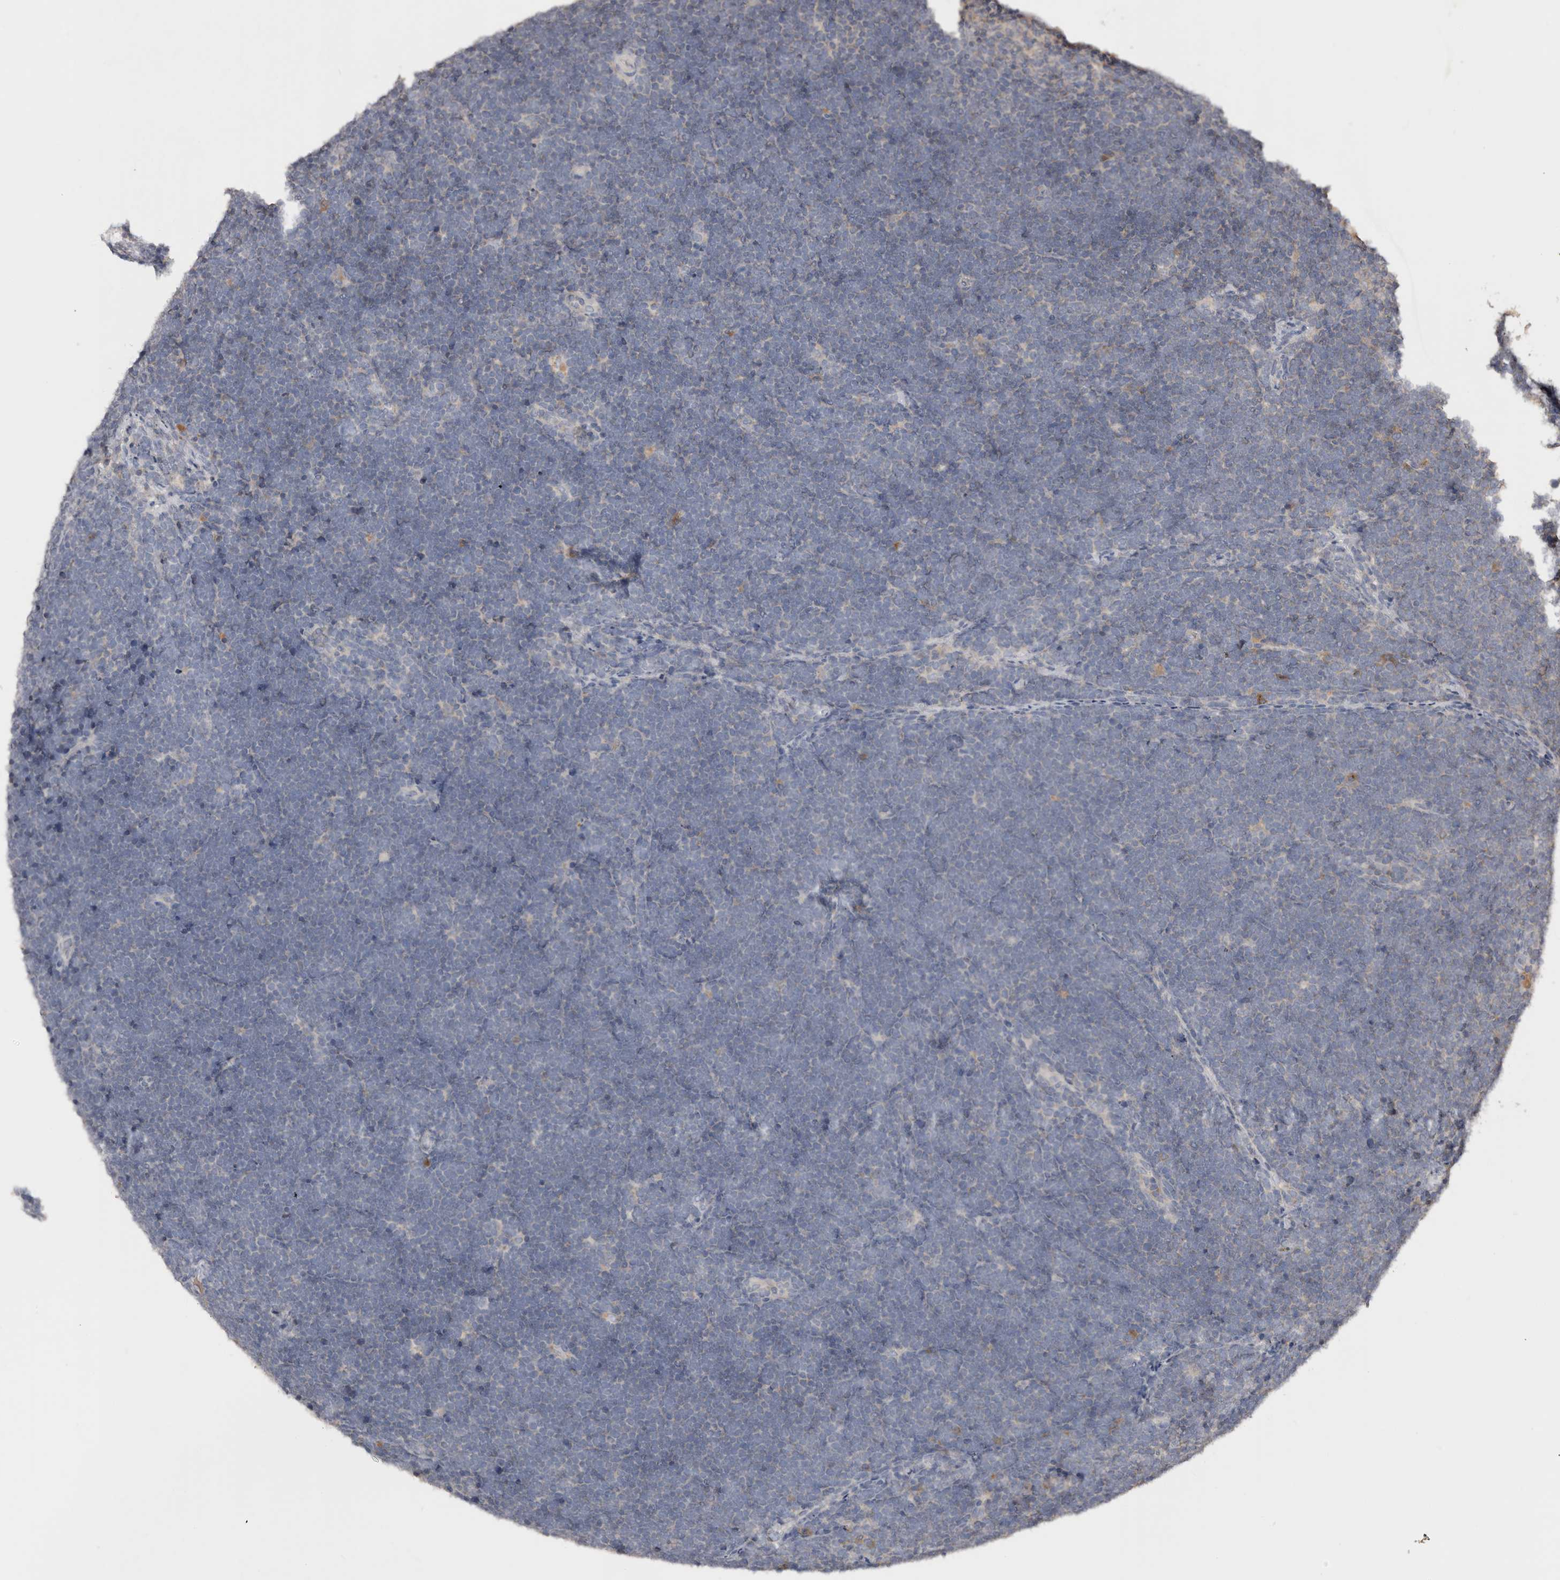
{"staining": {"intensity": "negative", "quantity": "none", "location": "none"}, "tissue": "lymphoma", "cell_type": "Tumor cells", "image_type": "cancer", "snomed": [{"axis": "morphology", "description": "Malignant lymphoma, non-Hodgkin's type, High grade"}, {"axis": "topography", "description": "Lymph node"}], "caption": "Image shows no significant protein expression in tumor cells of malignant lymphoma, non-Hodgkin's type (high-grade).", "gene": "SLC39A2", "patient": {"sex": "male", "age": 13}}